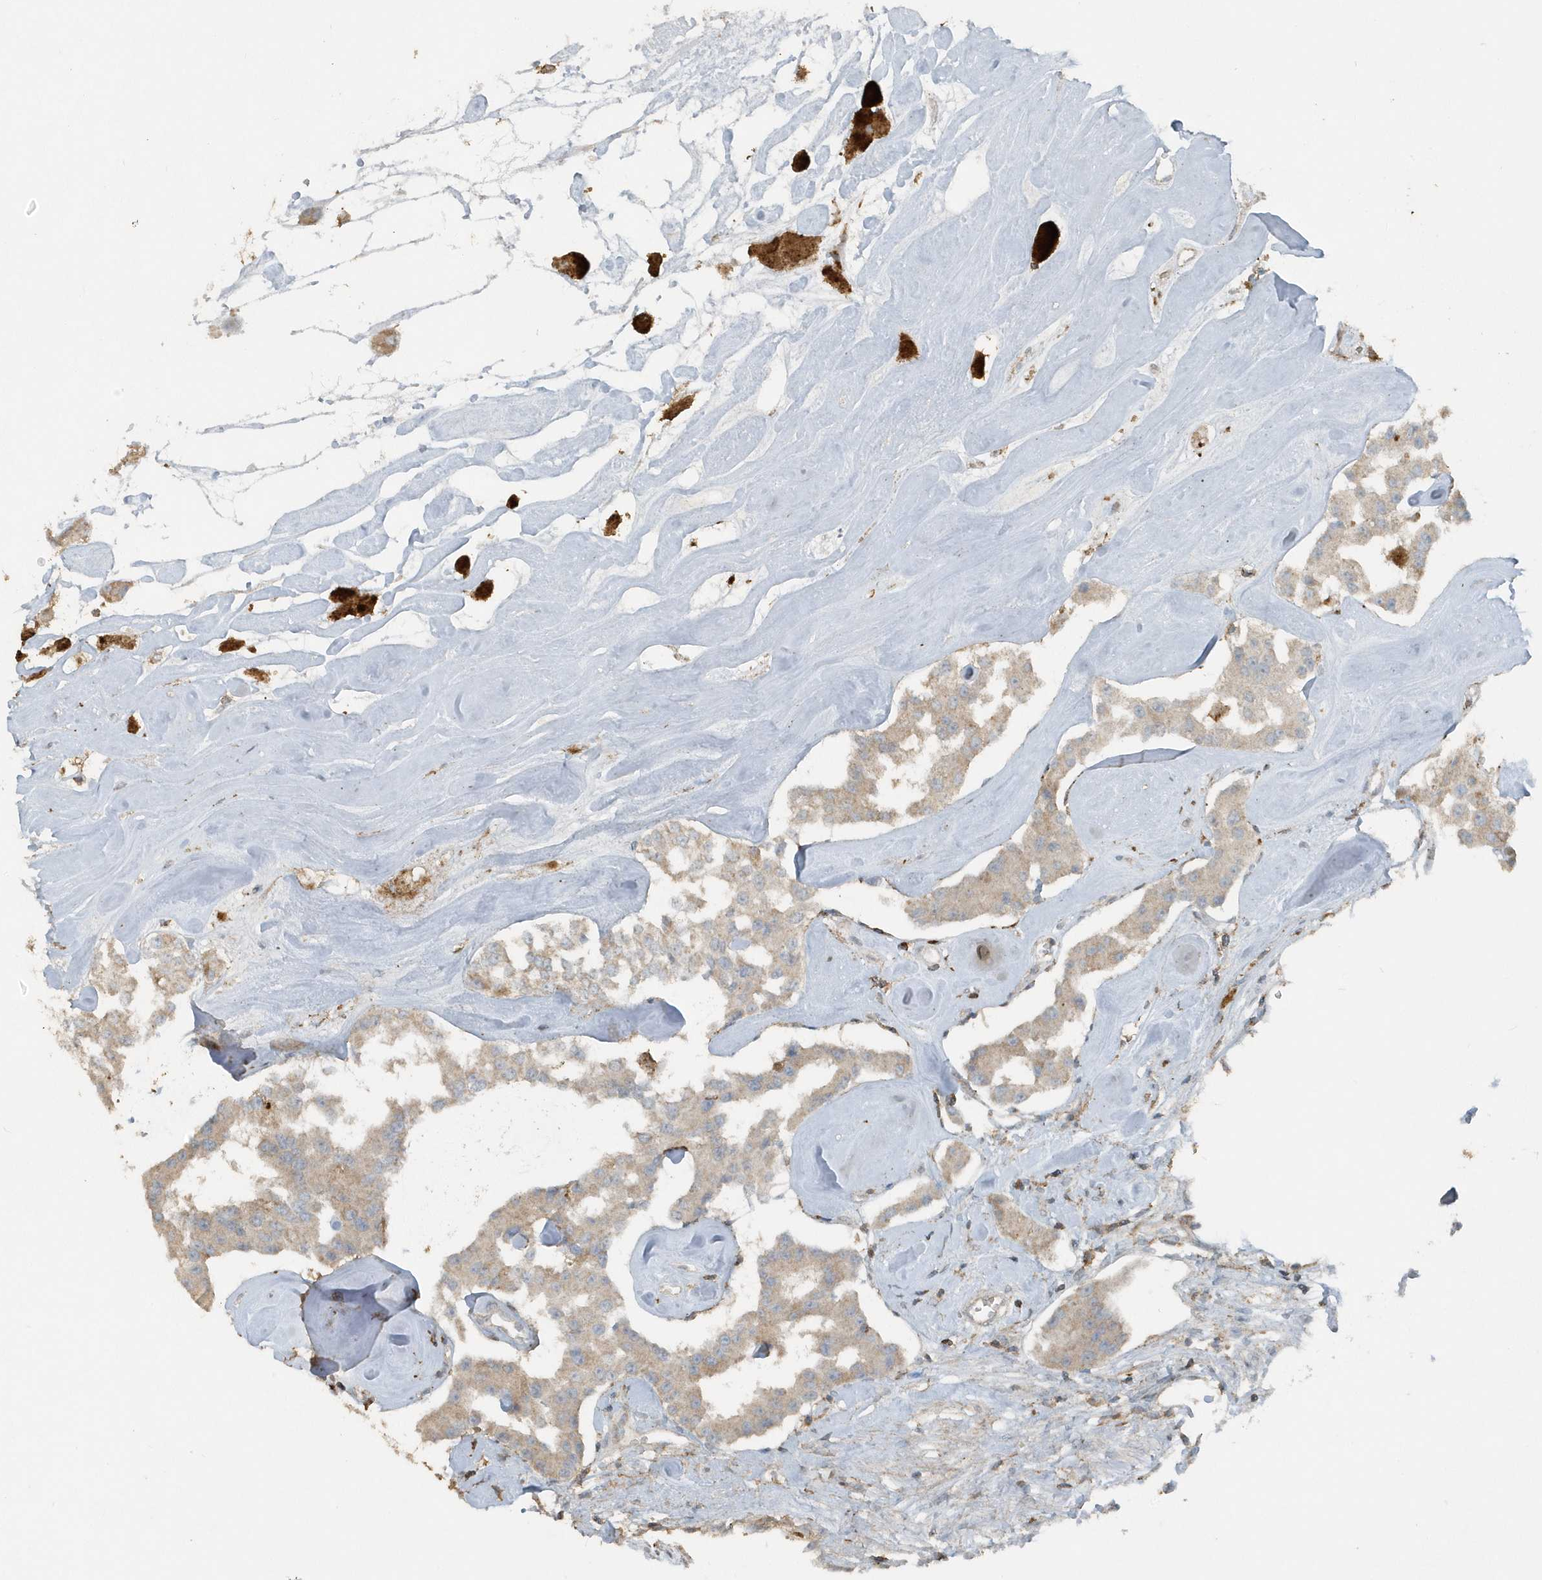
{"staining": {"intensity": "weak", "quantity": ">75%", "location": "cytoplasmic/membranous"}, "tissue": "carcinoid", "cell_type": "Tumor cells", "image_type": "cancer", "snomed": [{"axis": "morphology", "description": "Carcinoid, malignant, NOS"}, {"axis": "topography", "description": "Pancreas"}], "caption": "Immunohistochemistry of carcinoid exhibits low levels of weak cytoplasmic/membranous positivity in approximately >75% of tumor cells. The staining was performed using DAB, with brown indicating positive protein expression. Nuclei are stained blue with hematoxylin.", "gene": "ACTC1", "patient": {"sex": "male", "age": 41}}